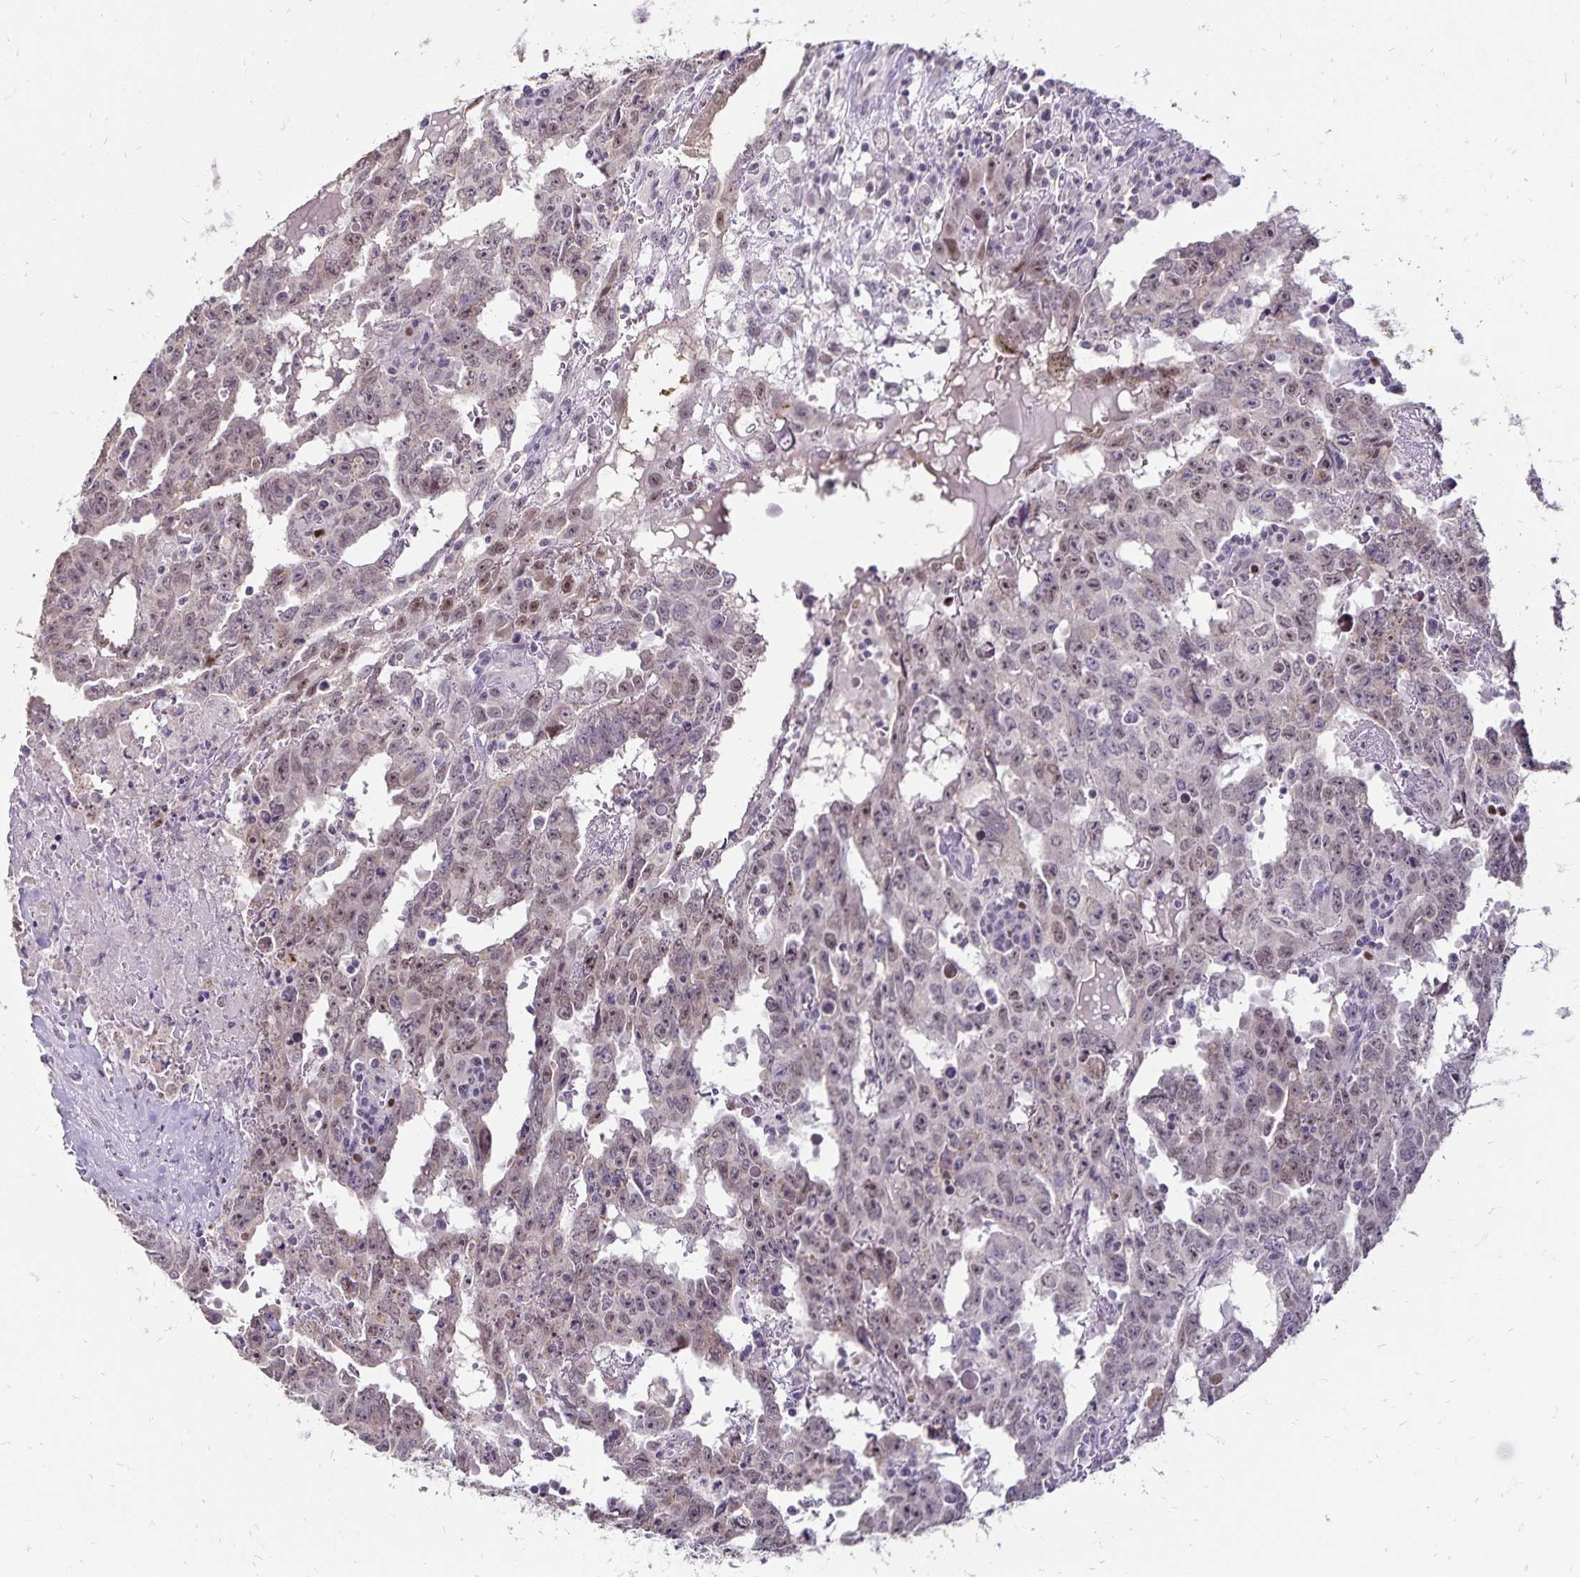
{"staining": {"intensity": "weak", "quantity": "25%-75%", "location": "nuclear"}, "tissue": "testis cancer", "cell_type": "Tumor cells", "image_type": "cancer", "snomed": [{"axis": "morphology", "description": "Carcinoma, Embryonal, NOS"}, {"axis": "topography", "description": "Testis"}], "caption": "High-magnification brightfield microscopy of testis cancer (embryonal carcinoma) stained with DAB (3,3'-diaminobenzidine) (brown) and counterstained with hematoxylin (blue). tumor cells exhibit weak nuclear staining is identified in about25%-75% of cells.", "gene": "POLB", "patient": {"sex": "male", "age": 22}}